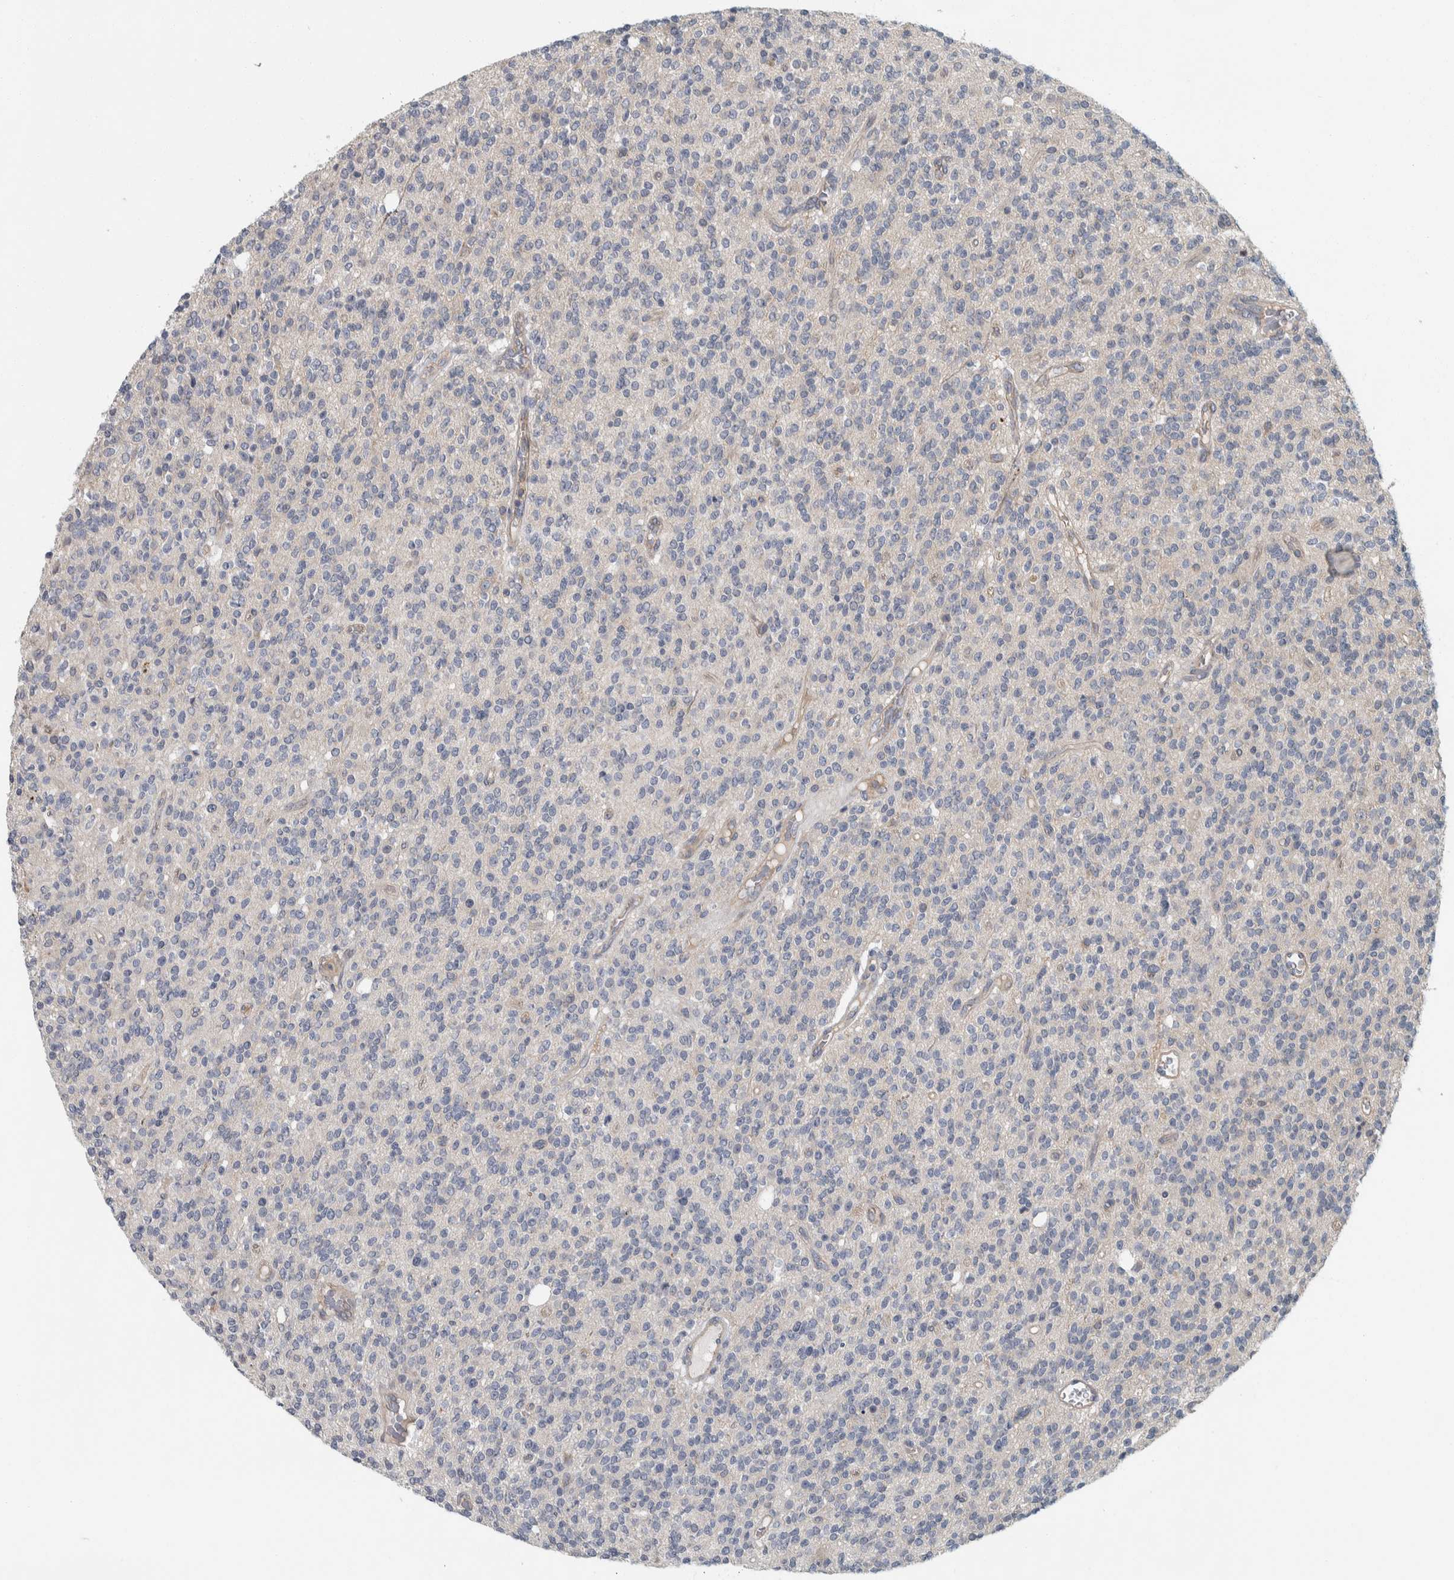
{"staining": {"intensity": "negative", "quantity": "none", "location": "none"}, "tissue": "glioma", "cell_type": "Tumor cells", "image_type": "cancer", "snomed": [{"axis": "morphology", "description": "Glioma, malignant, High grade"}, {"axis": "topography", "description": "Brain"}], "caption": "Immunohistochemistry (IHC) micrograph of glioma stained for a protein (brown), which shows no expression in tumor cells. (Stains: DAB IHC with hematoxylin counter stain, Microscopy: brightfield microscopy at high magnification).", "gene": "KCNJ3", "patient": {"sex": "male", "age": 34}}